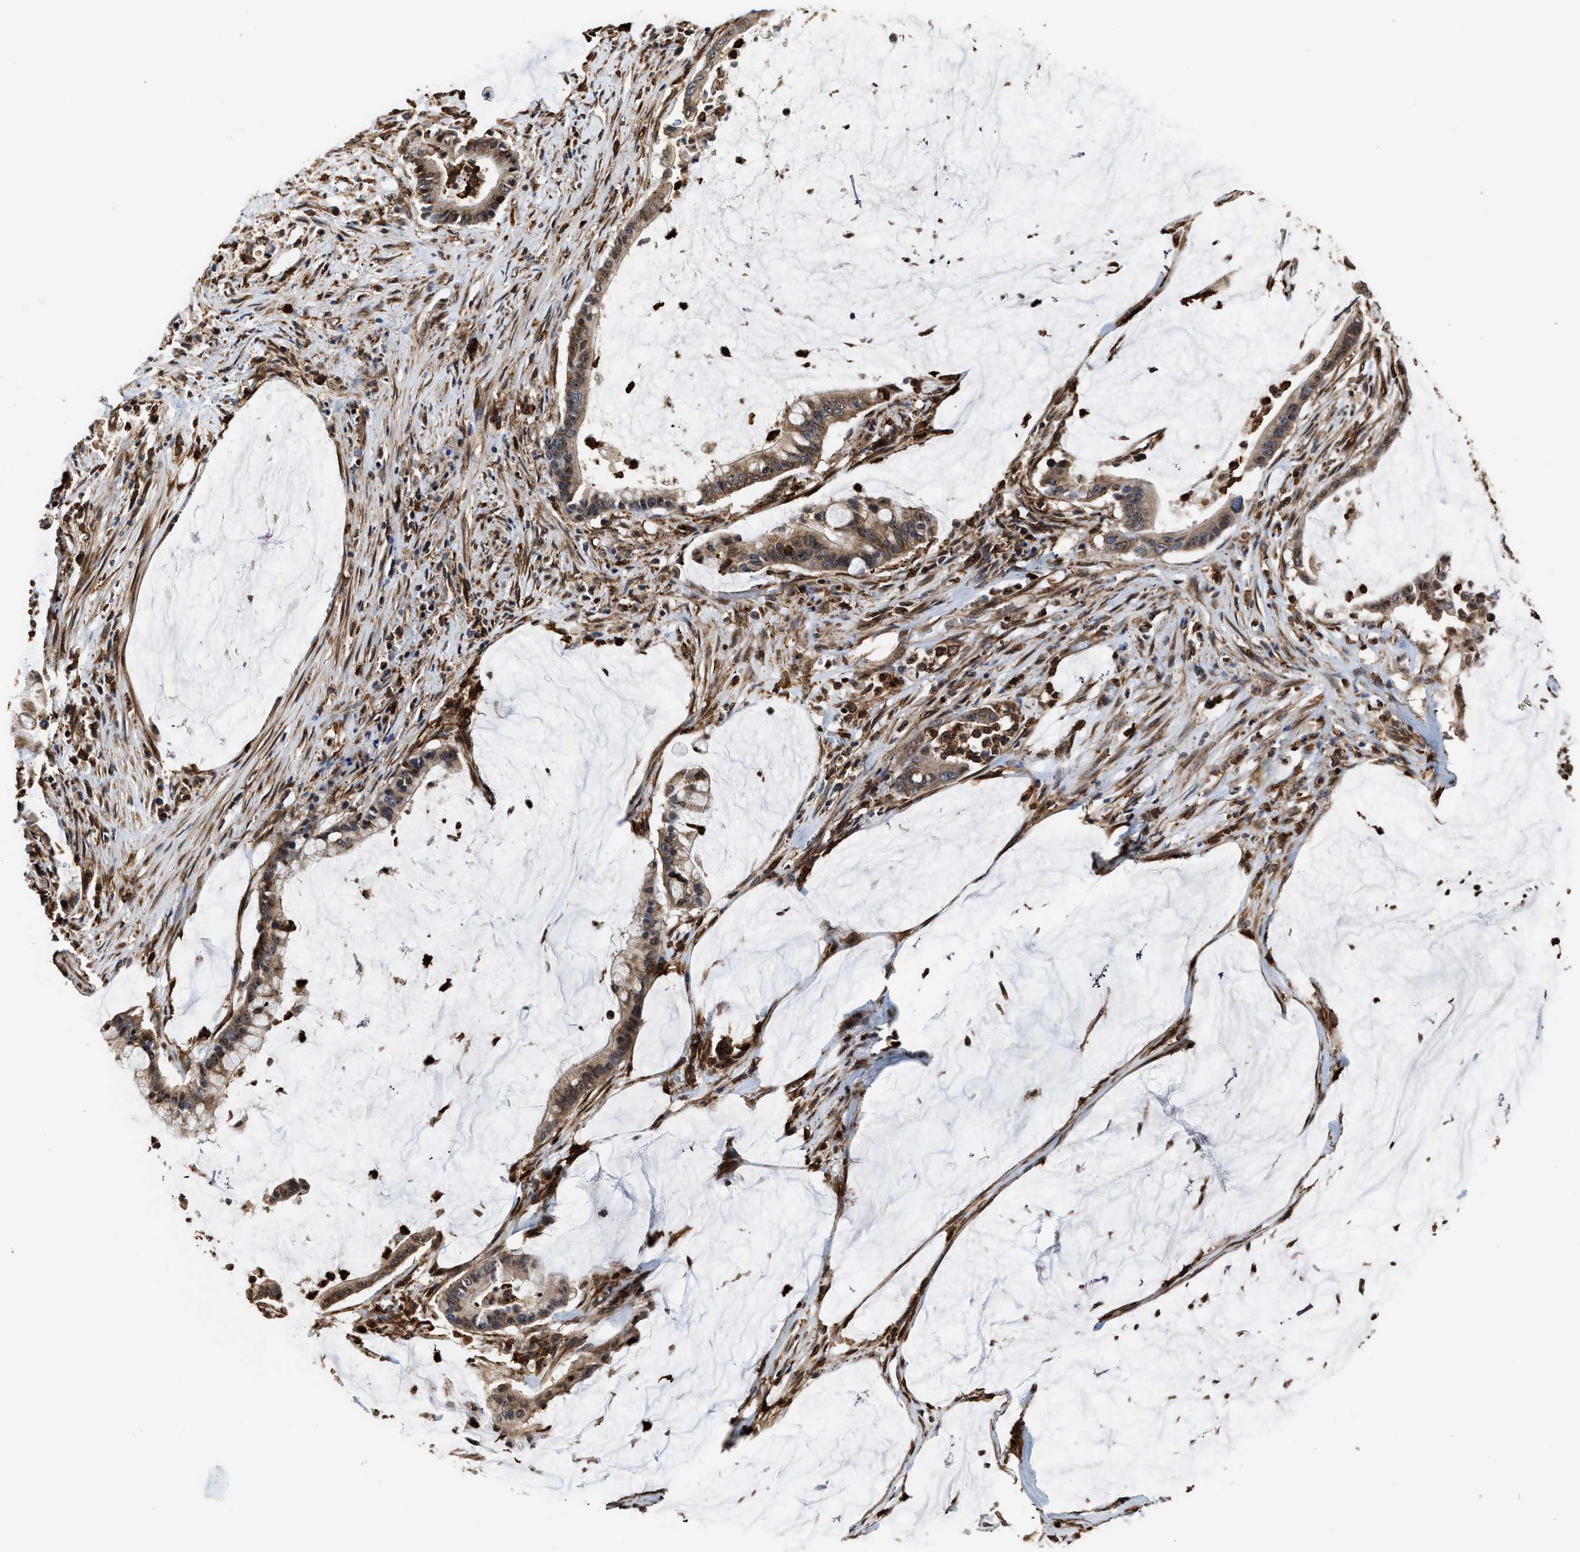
{"staining": {"intensity": "moderate", "quantity": ">75%", "location": "cytoplasmic/membranous"}, "tissue": "pancreatic cancer", "cell_type": "Tumor cells", "image_type": "cancer", "snomed": [{"axis": "morphology", "description": "Adenocarcinoma, NOS"}, {"axis": "topography", "description": "Pancreas"}], "caption": "A brown stain shows moderate cytoplasmic/membranous staining of a protein in human pancreatic cancer (adenocarcinoma) tumor cells.", "gene": "SEPTIN2", "patient": {"sex": "male", "age": 41}}